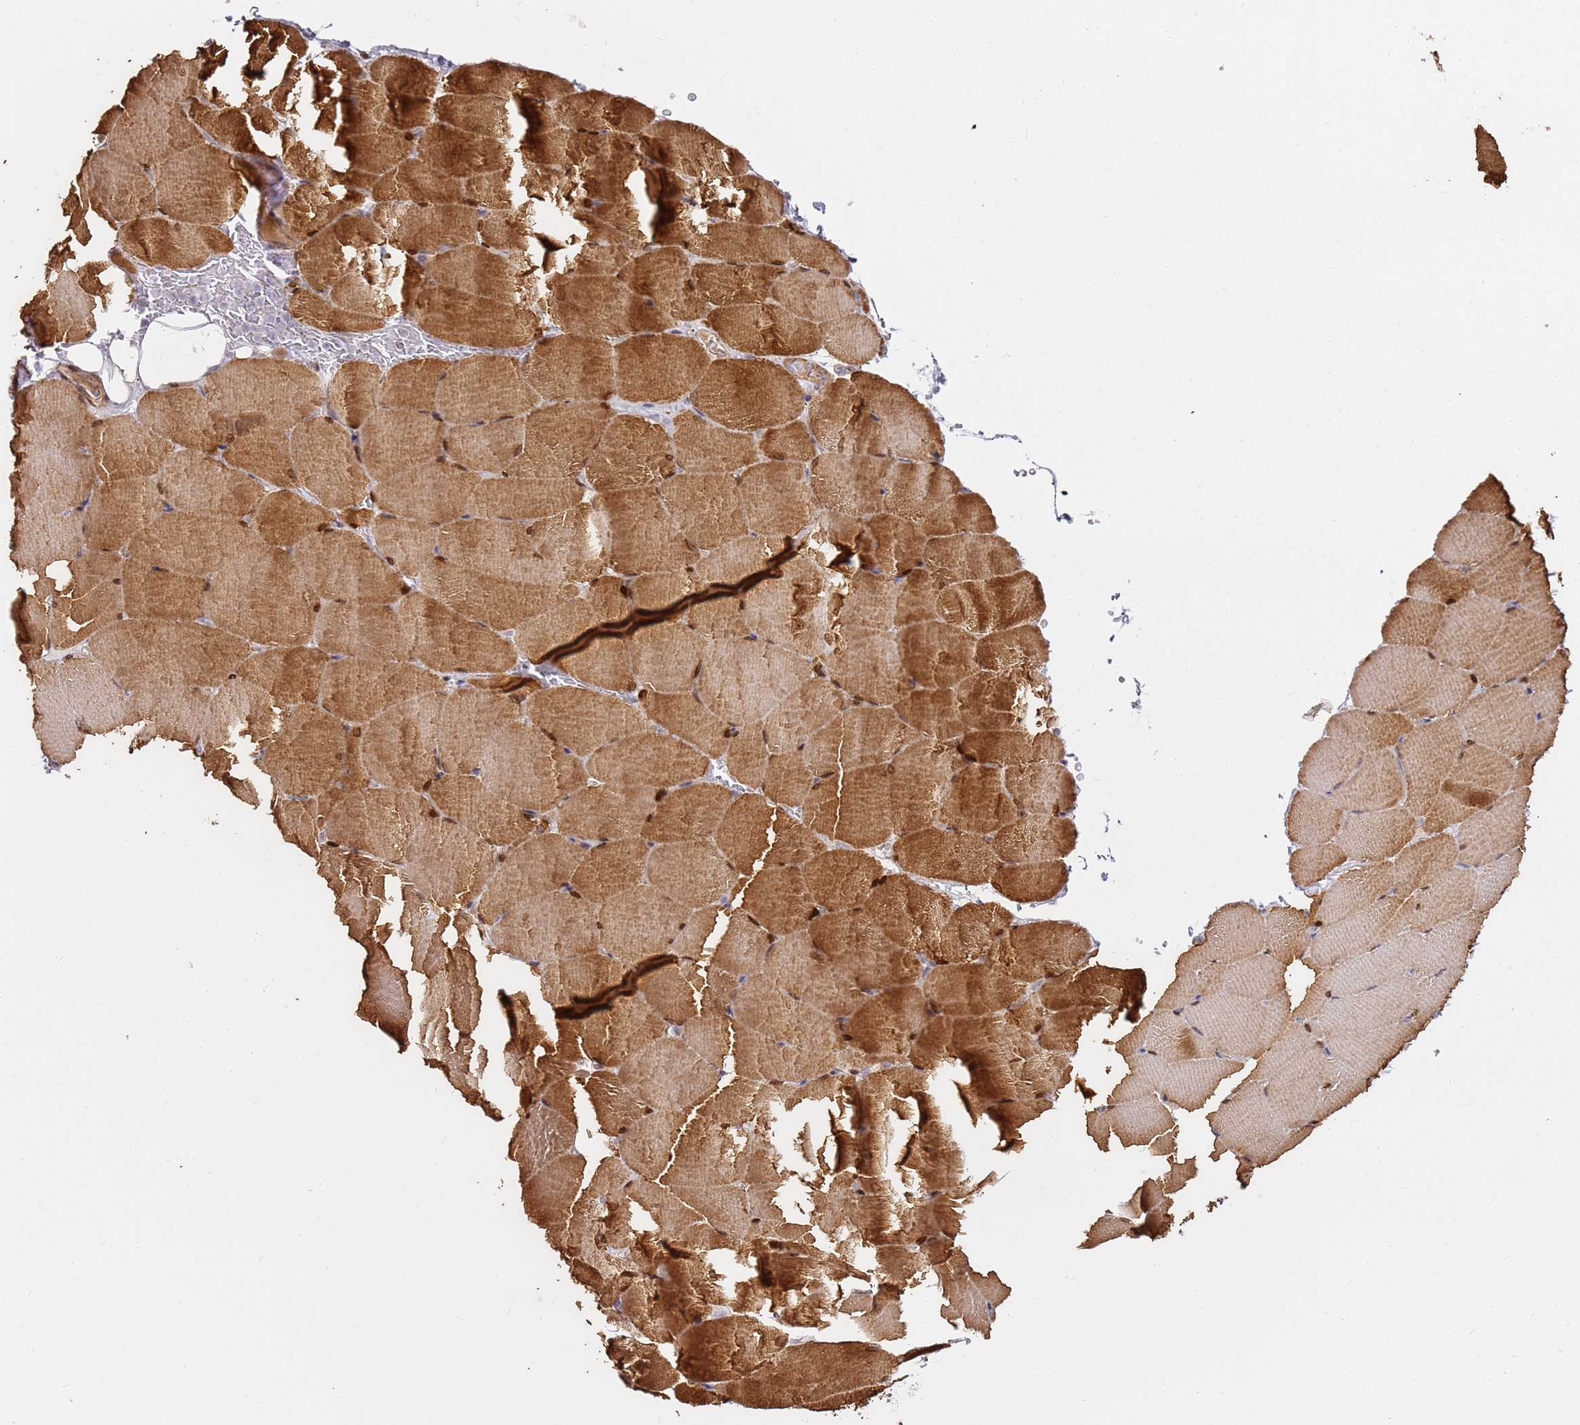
{"staining": {"intensity": "moderate", "quantity": ">75%", "location": "cytoplasmic/membranous,nuclear"}, "tissue": "skeletal muscle", "cell_type": "Myocytes", "image_type": "normal", "snomed": [{"axis": "morphology", "description": "Normal tissue, NOS"}, {"axis": "topography", "description": "Skeletal muscle"}, {"axis": "topography", "description": "Parathyroid gland"}], "caption": "A brown stain shows moderate cytoplasmic/membranous,nuclear staining of a protein in myocytes of unremarkable human skeletal muscle.", "gene": "EPS8L1", "patient": {"sex": "female", "age": 37}}